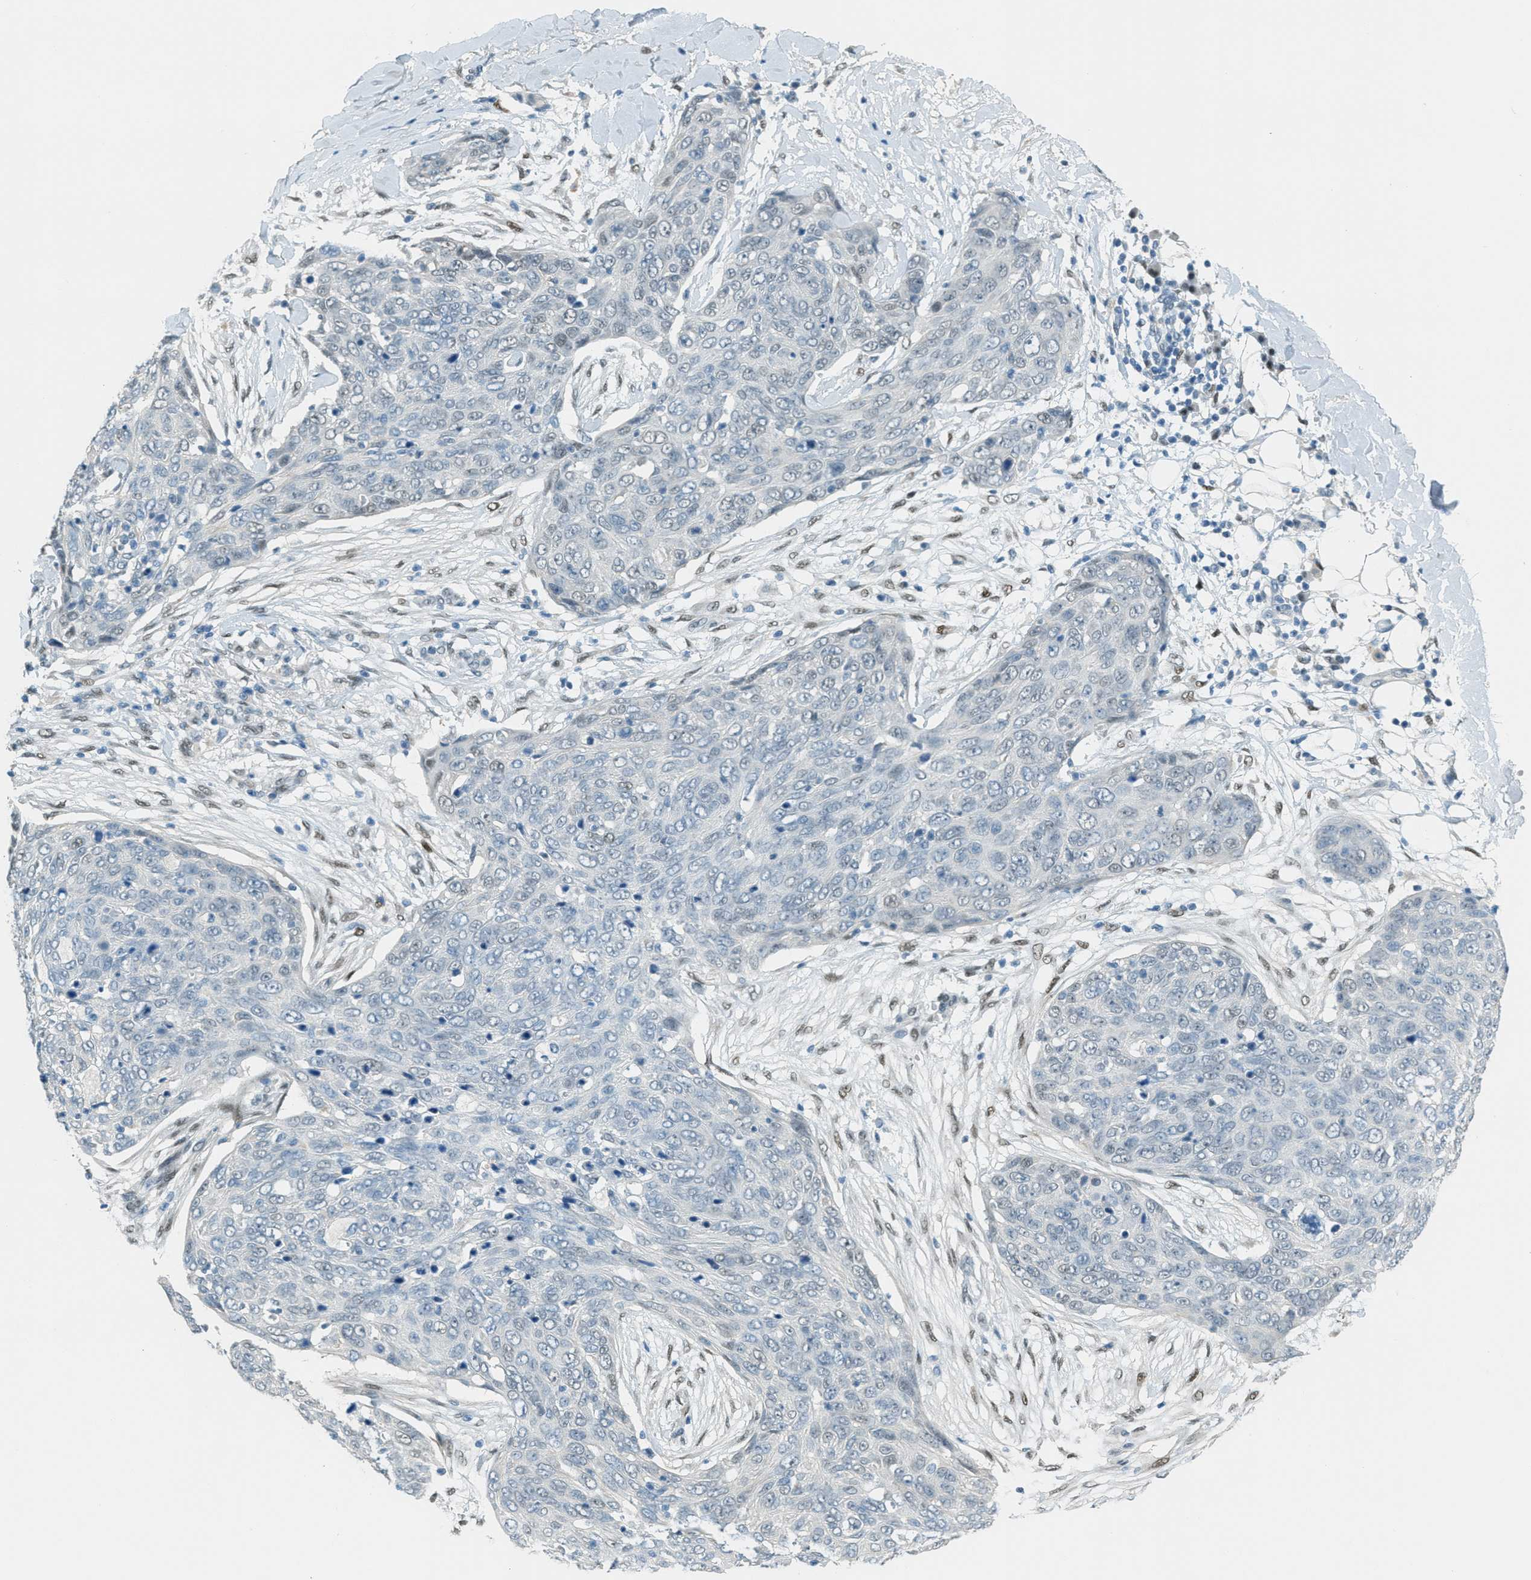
{"staining": {"intensity": "negative", "quantity": "none", "location": "none"}, "tissue": "skin cancer", "cell_type": "Tumor cells", "image_type": "cancer", "snomed": [{"axis": "morphology", "description": "Squamous cell carcinoma in situ, NOS"}, {"axis": "morphology", "description": "Squamous cell carcinoma, NOS"}, {"axis": "topography", "description": "Skin"}], "caption": "This image is of skin cancer stained with IHC to label a protein in brown with the nuclei are counter-stained blue. There is no staining in tumor cells.", "gene": "TCF3", "patient": {"sex": "male", "age": 93}}